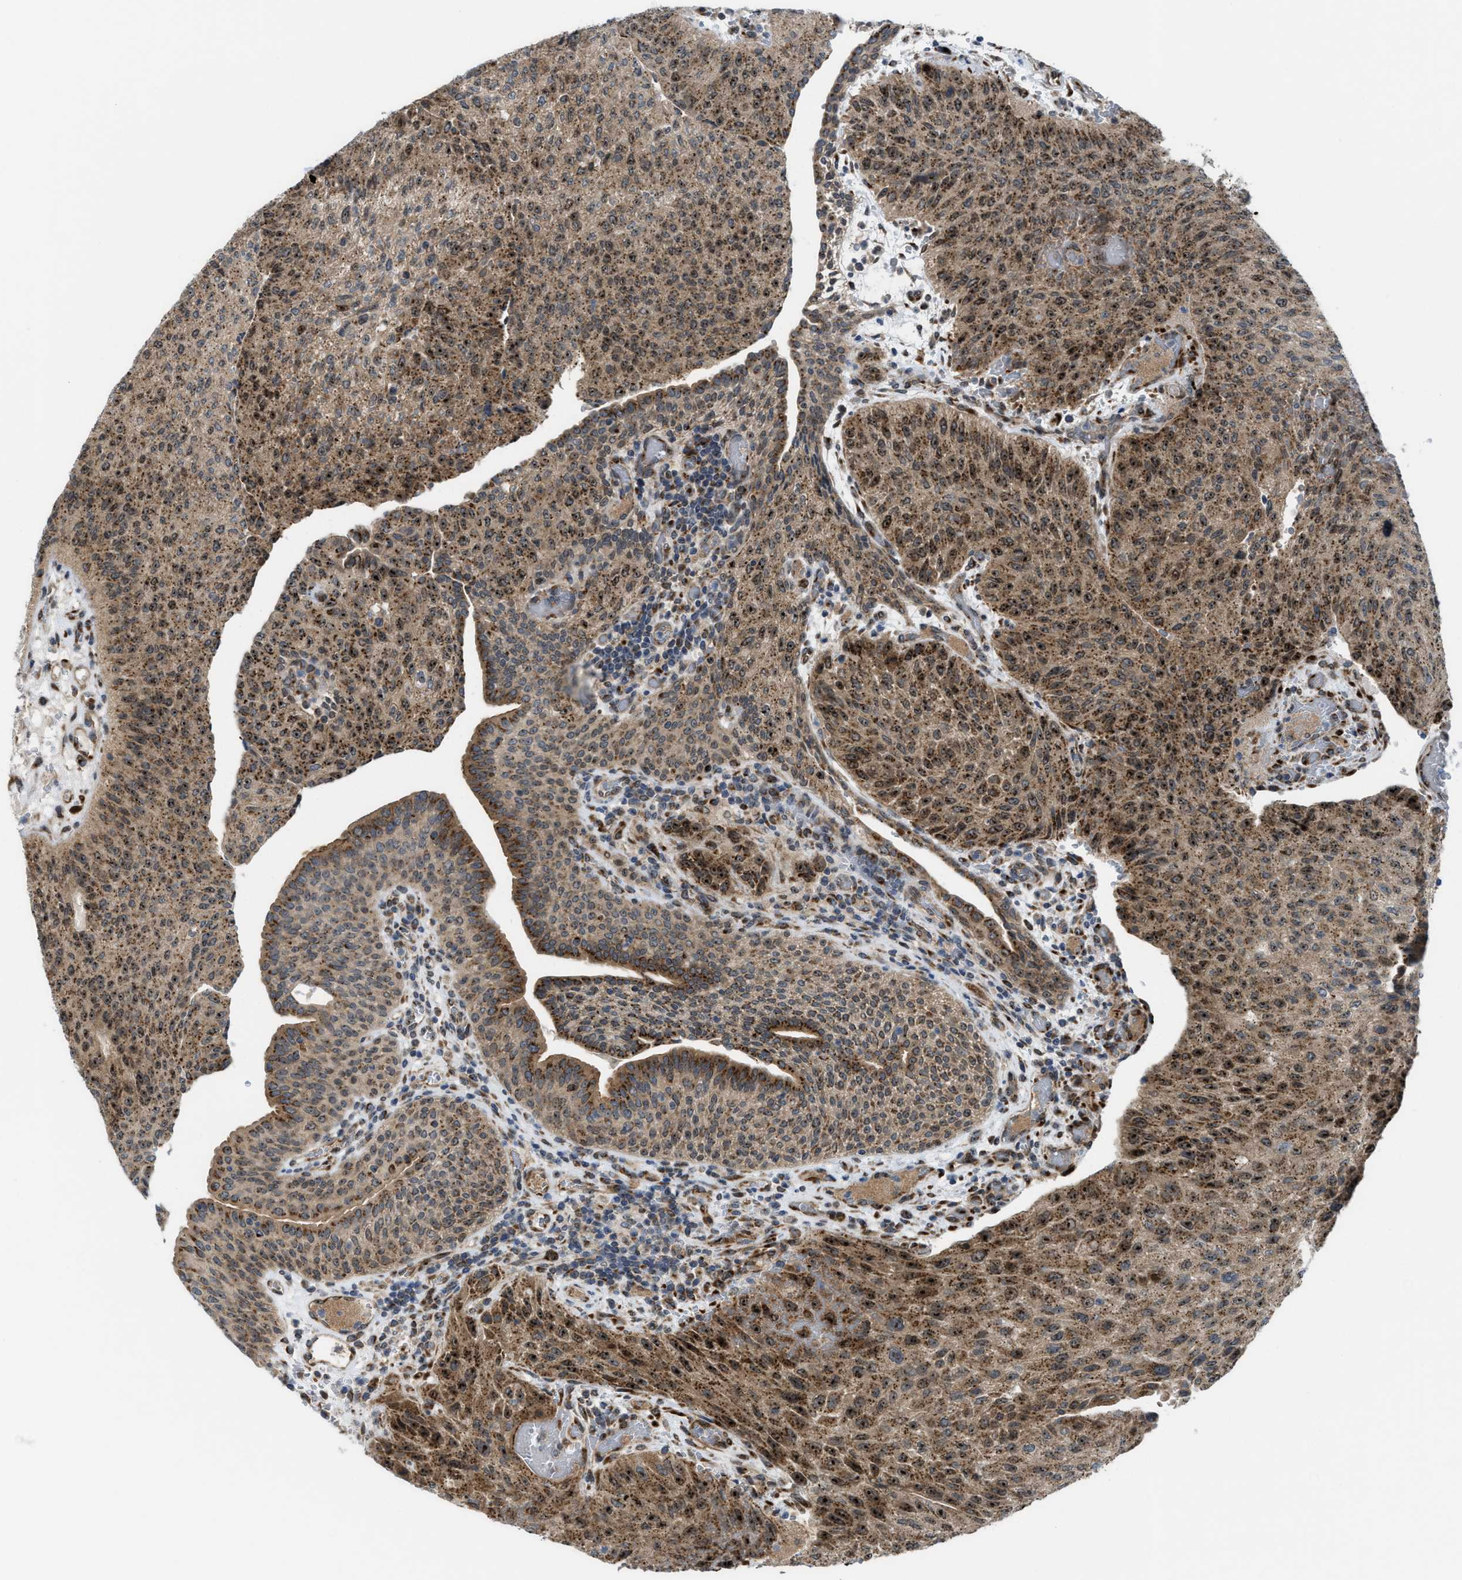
{"staining": {"intensity": "moderate", "quantity": ">75%", "location": "cytoplasmic/membranous"}, "tissue": "urothelial cancer", "cell_type": "Tumor cells", "image_type": "cancer", "snomed": [{"axis": "morphology", "description": "Urothelial carcinoma, Low grade"}, {"axis": "morphology", "description": "Urothelial carcinoma, High grade"}, {"axis": "topography", "description": "Urinary bladder"}], "caption": "High-grade urothelial carcinoma stained with DAB (3,3'-diaminobenzidine) immunohistochemistry (IHC) shows medium levels of moderate cytoplasmic/membranous positivity in approximately >75% of tumor cells. Nuclei are stained in blue.", "gene": "SLC38A10", "patient": {"sex": "male", "age": 35}}